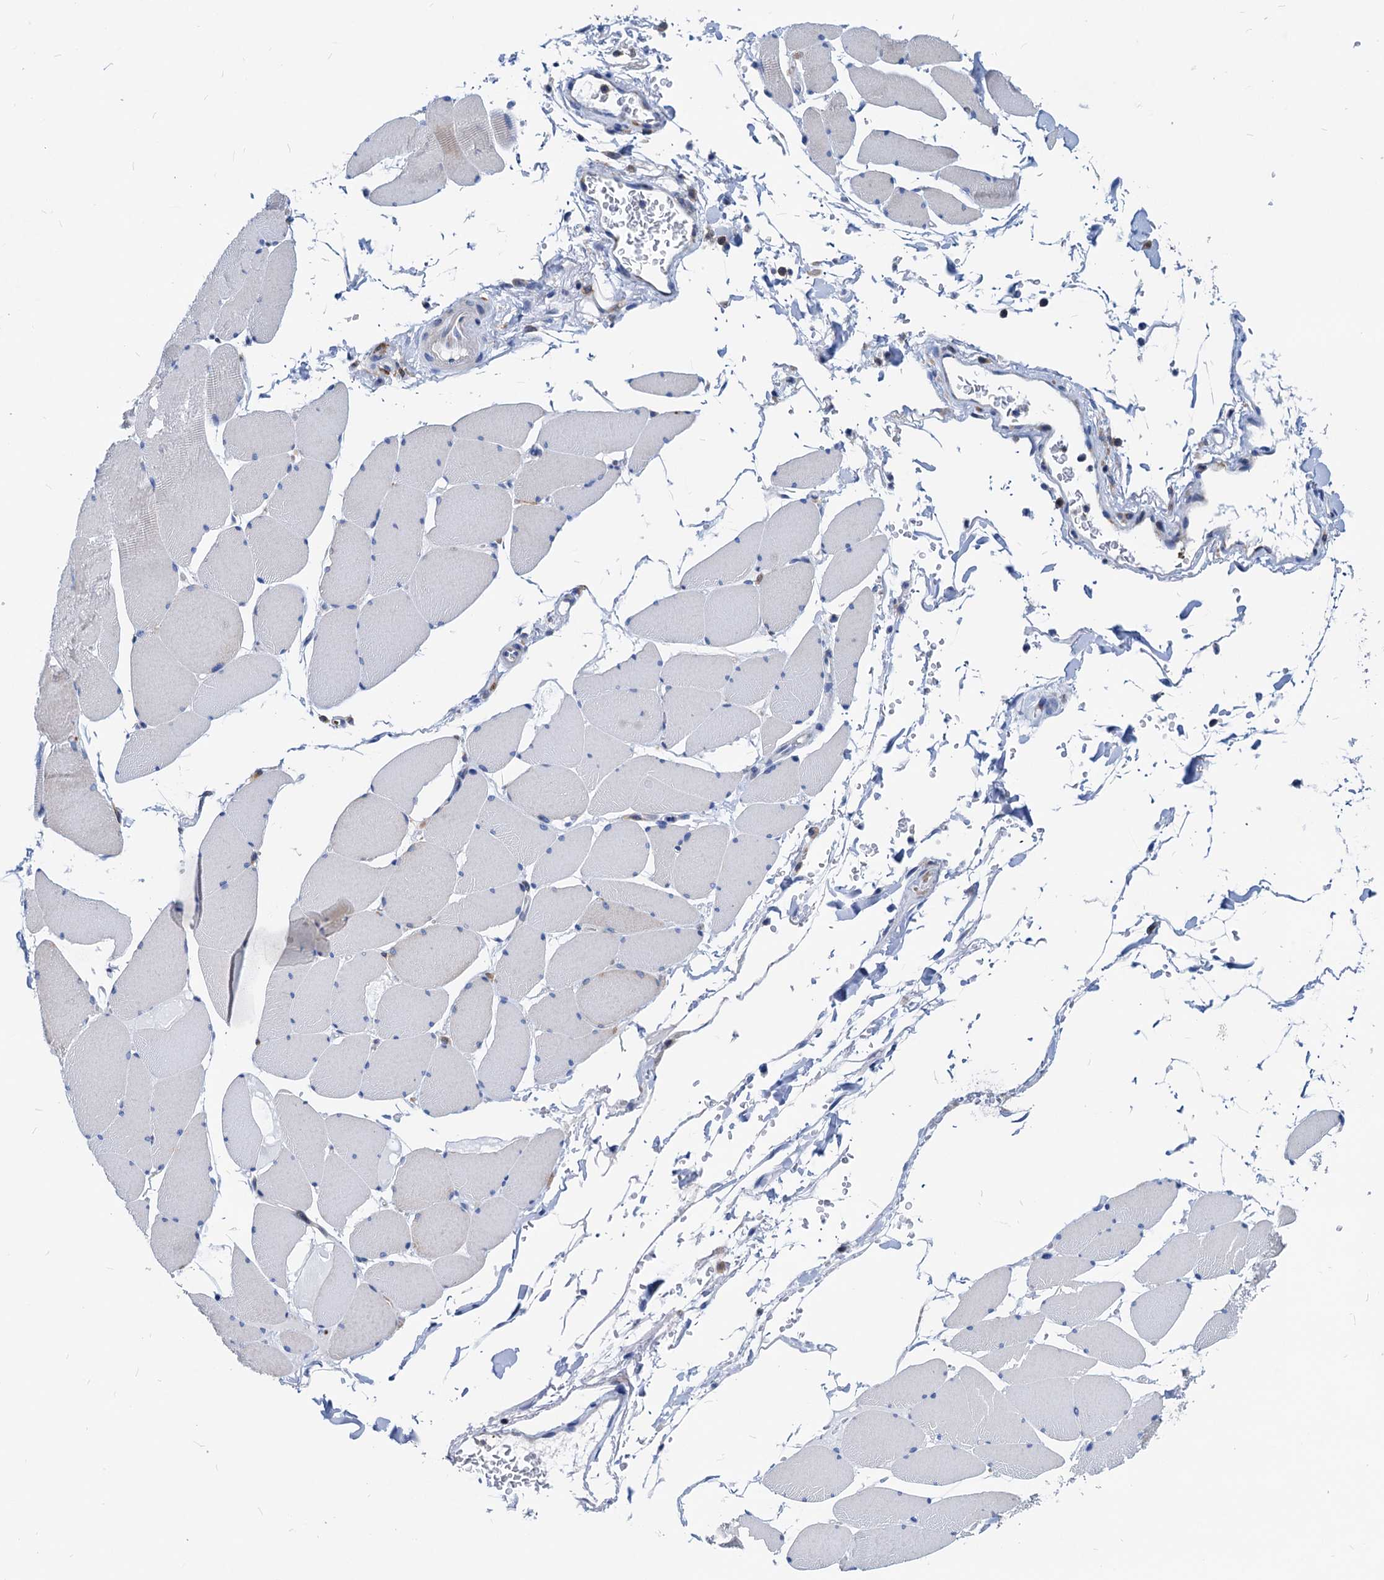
{"staining": {"intensity": "negative", "quantity": "none", "location": "none"}, "tissue": "skeletal muscle", "cell_type": "Myocytes", "image_type": "normal", "snomed": [{"axis": "morphology", "description": "Normal tissue, NOS"}, {"axis": "topography", "description": "Skeletal muscle"}, {"axis": "topography", "description": "Head-Neck"}], "caption": "IHC of normal human skeletal muscle reveals no expression in myocytes.", "gene": "LCP2", "patient": {"sex": "male", "age": 66}}